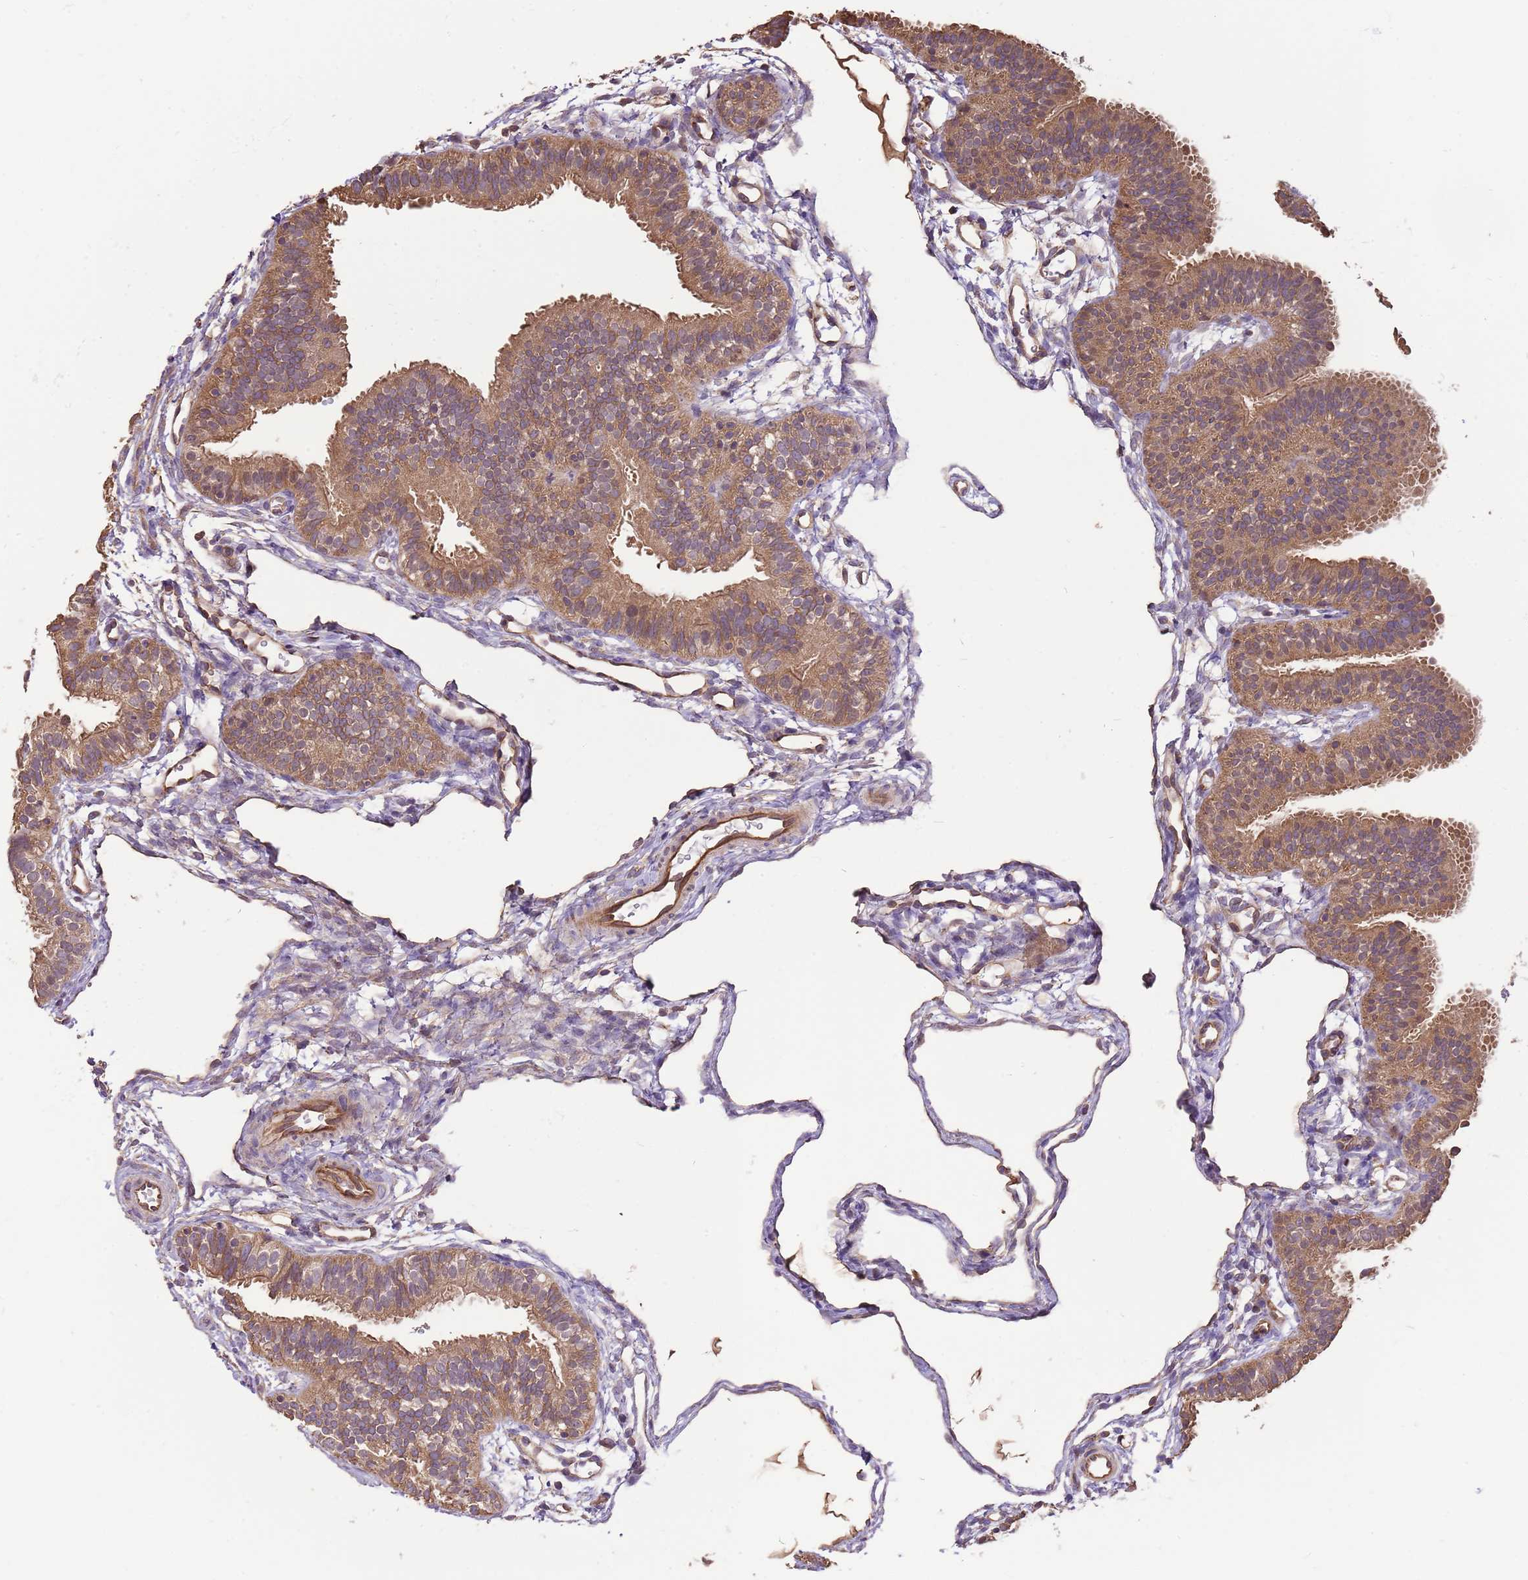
{"staining": {"intensity": "moderate", "quantity": ">75%", "location": "cytoplasmic/membranous"}, "tissue": "fallopian tube", "cell_type": "Glandular cells", "image_type": "normal", "snomed": [{"axis": "morphology", "description": "Normal tissue, NOS"}, {"axis": "topography", "description": "Fallopian tube"}], "caption": "The histopathology image demonstrates immunohistochemical staining of normal fallopian tube. There is moderate cytoplasmic/membranous staining is appreciated in about >75% of glandular cells.", "gene": "DOCK9", "patient": {"sex": "female", "age": 35}}